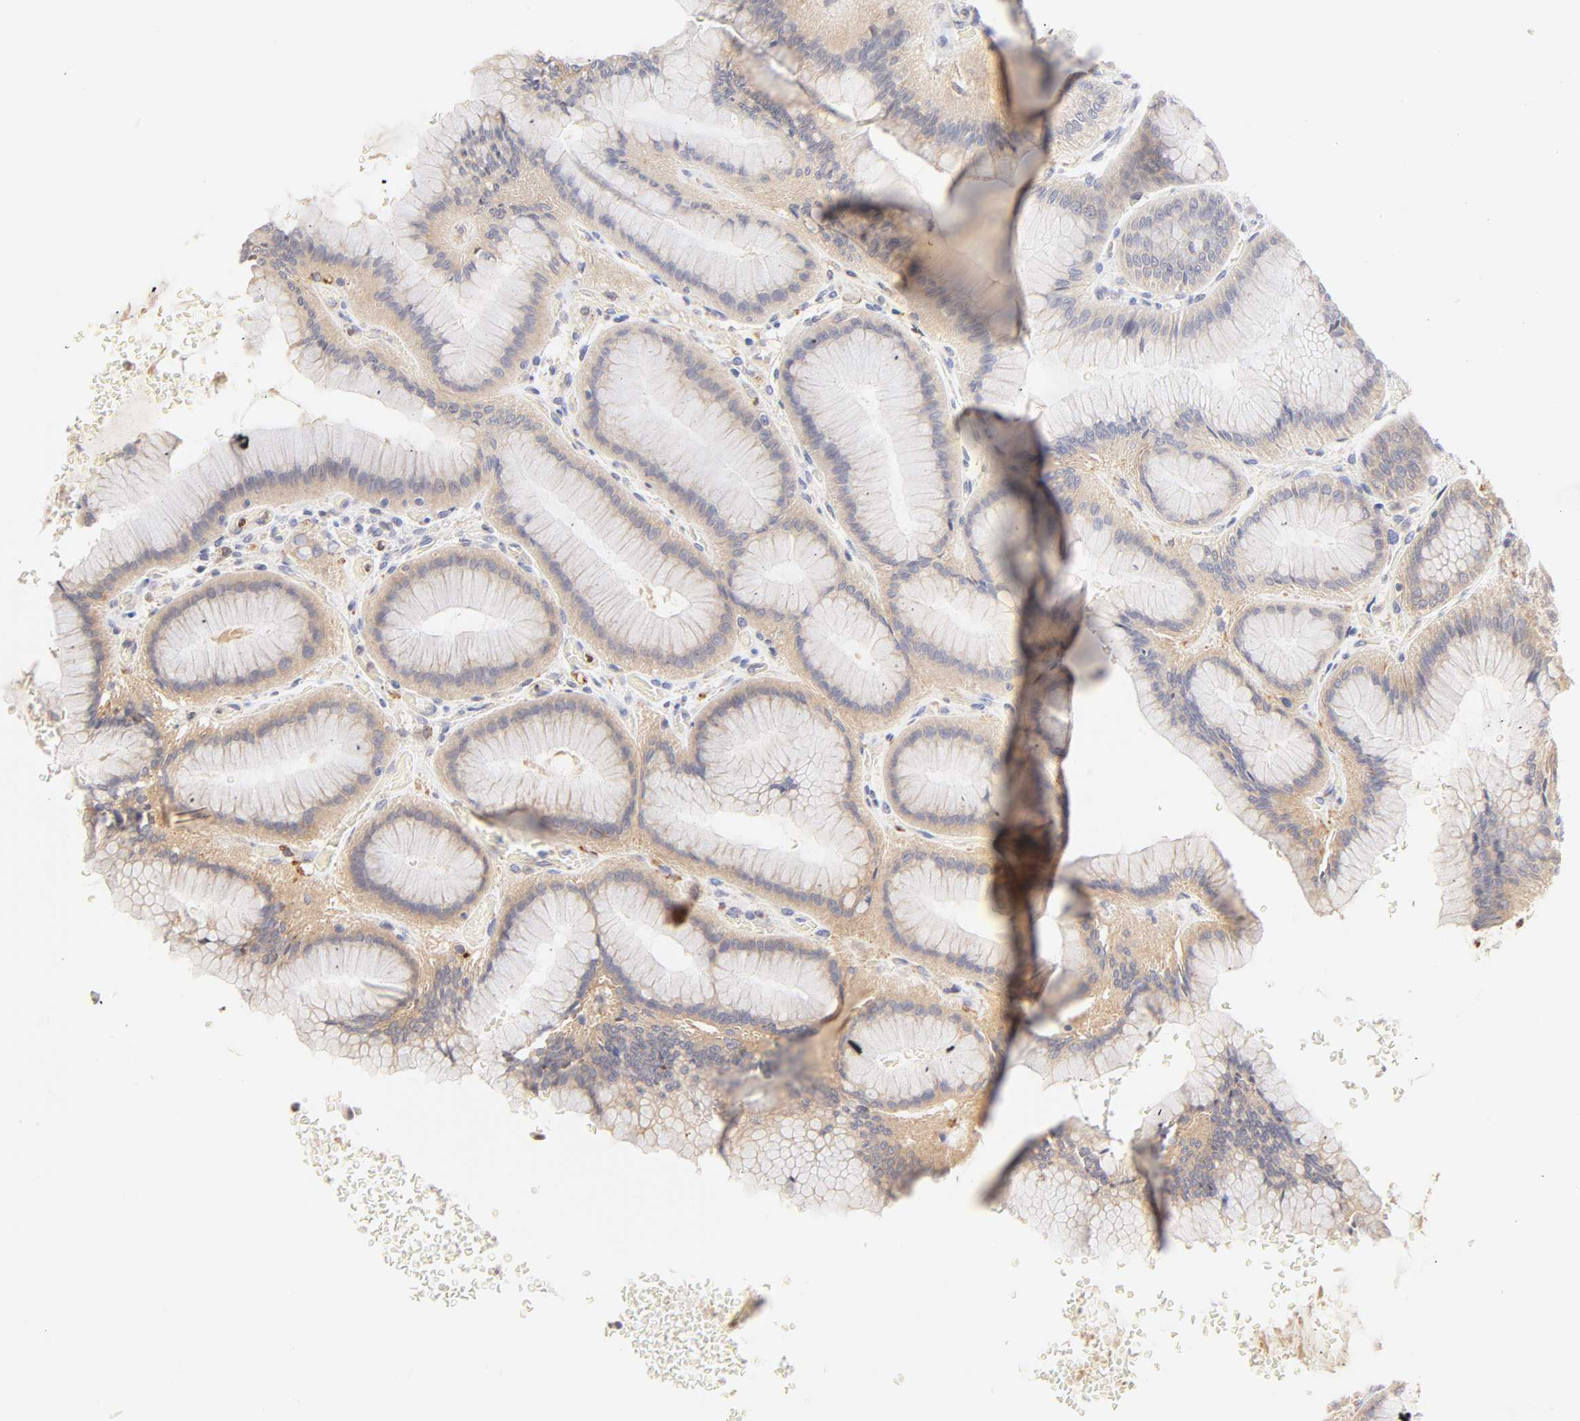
{"staining": {"intensity": "weak", "quantity": ">75%", "location": "cytoplasmic/membranous"}, "tissue": "stomach", "cell_type": "Glandular cells", "image_type": "normal", "snomed": [{"axis": "morphology", "description": "Normal tissue, NOS"}, {"axis": "morphology", "description": "Adenocarcinoma, NOS"}, {"axis": "topography", "description": "Stomach"}, {"axis": "topography", "description": "Stomach, lower"}], "caption": "High-power microscopy captured an immunohistochemistry (IHC) micrograph of normal stomach, revealing weak cytoplasmic/membranous positivity in approximately >75% of glandular cells. (DAB IHC with brightfield microscopy, high magnification).", "gene": "MTERF2", "patient": {"sex": "female", "age": 65}}